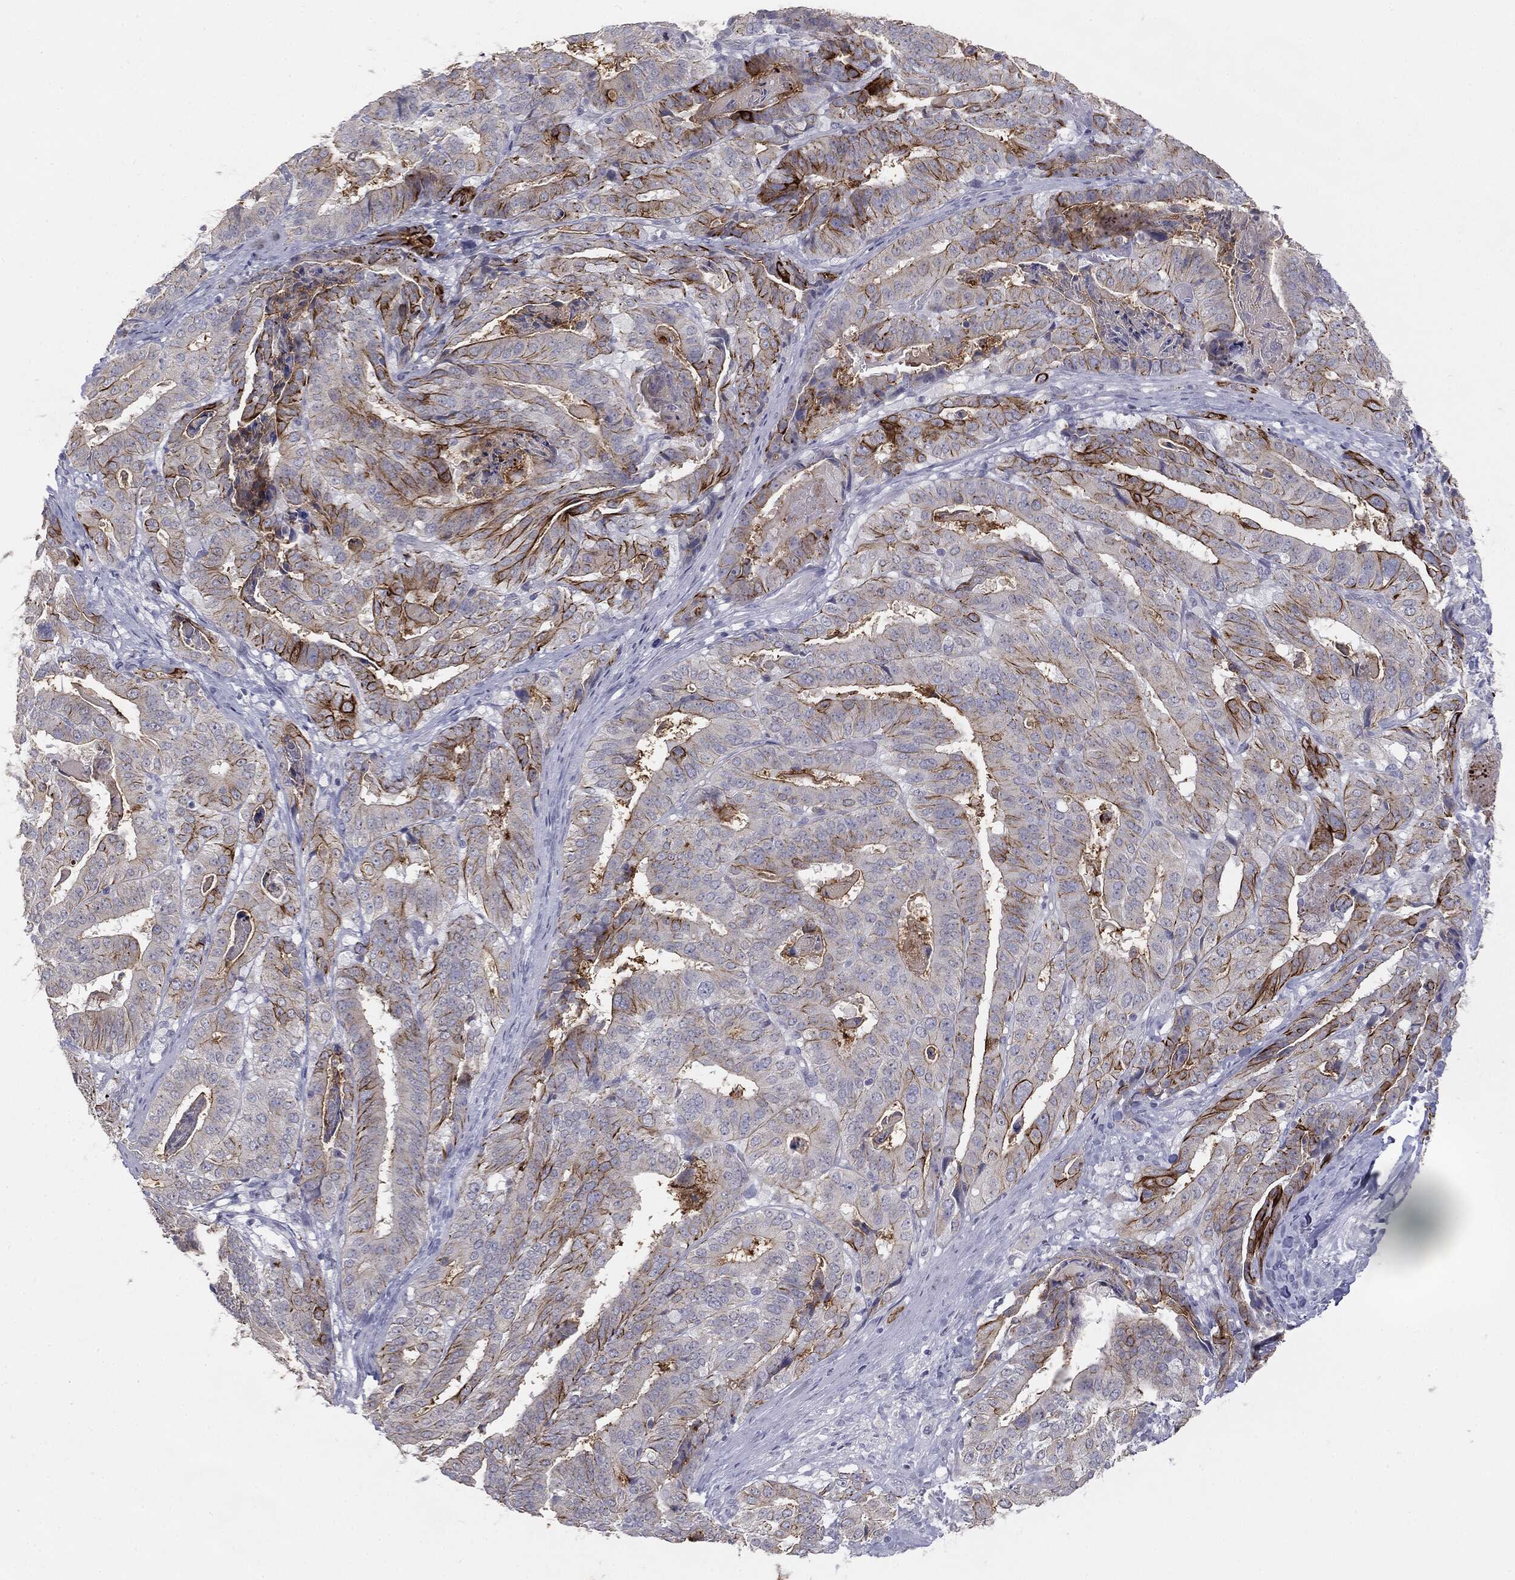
{"staining": {"intensity": "strong", "quantity": "<25%", "location": "cytoplasmic/membranous"}, "tissue": "stomach cancer", "cell_type": "Tumor cells", "image_type": "cancer", "snomed": [{"axis": "morphology", "description": "Adenocarcinoma, NOS"}, {"axis": "topography", "description": "Stomach"}], "caption": "Immunohistochemical staining of stomach cancer reveals medium levels of strong cytoplasmic/membranous protein expression in approximately <25% of tumor cells.", "gene": "MUC1", "patient": {"sex": "male", "age": 48}}